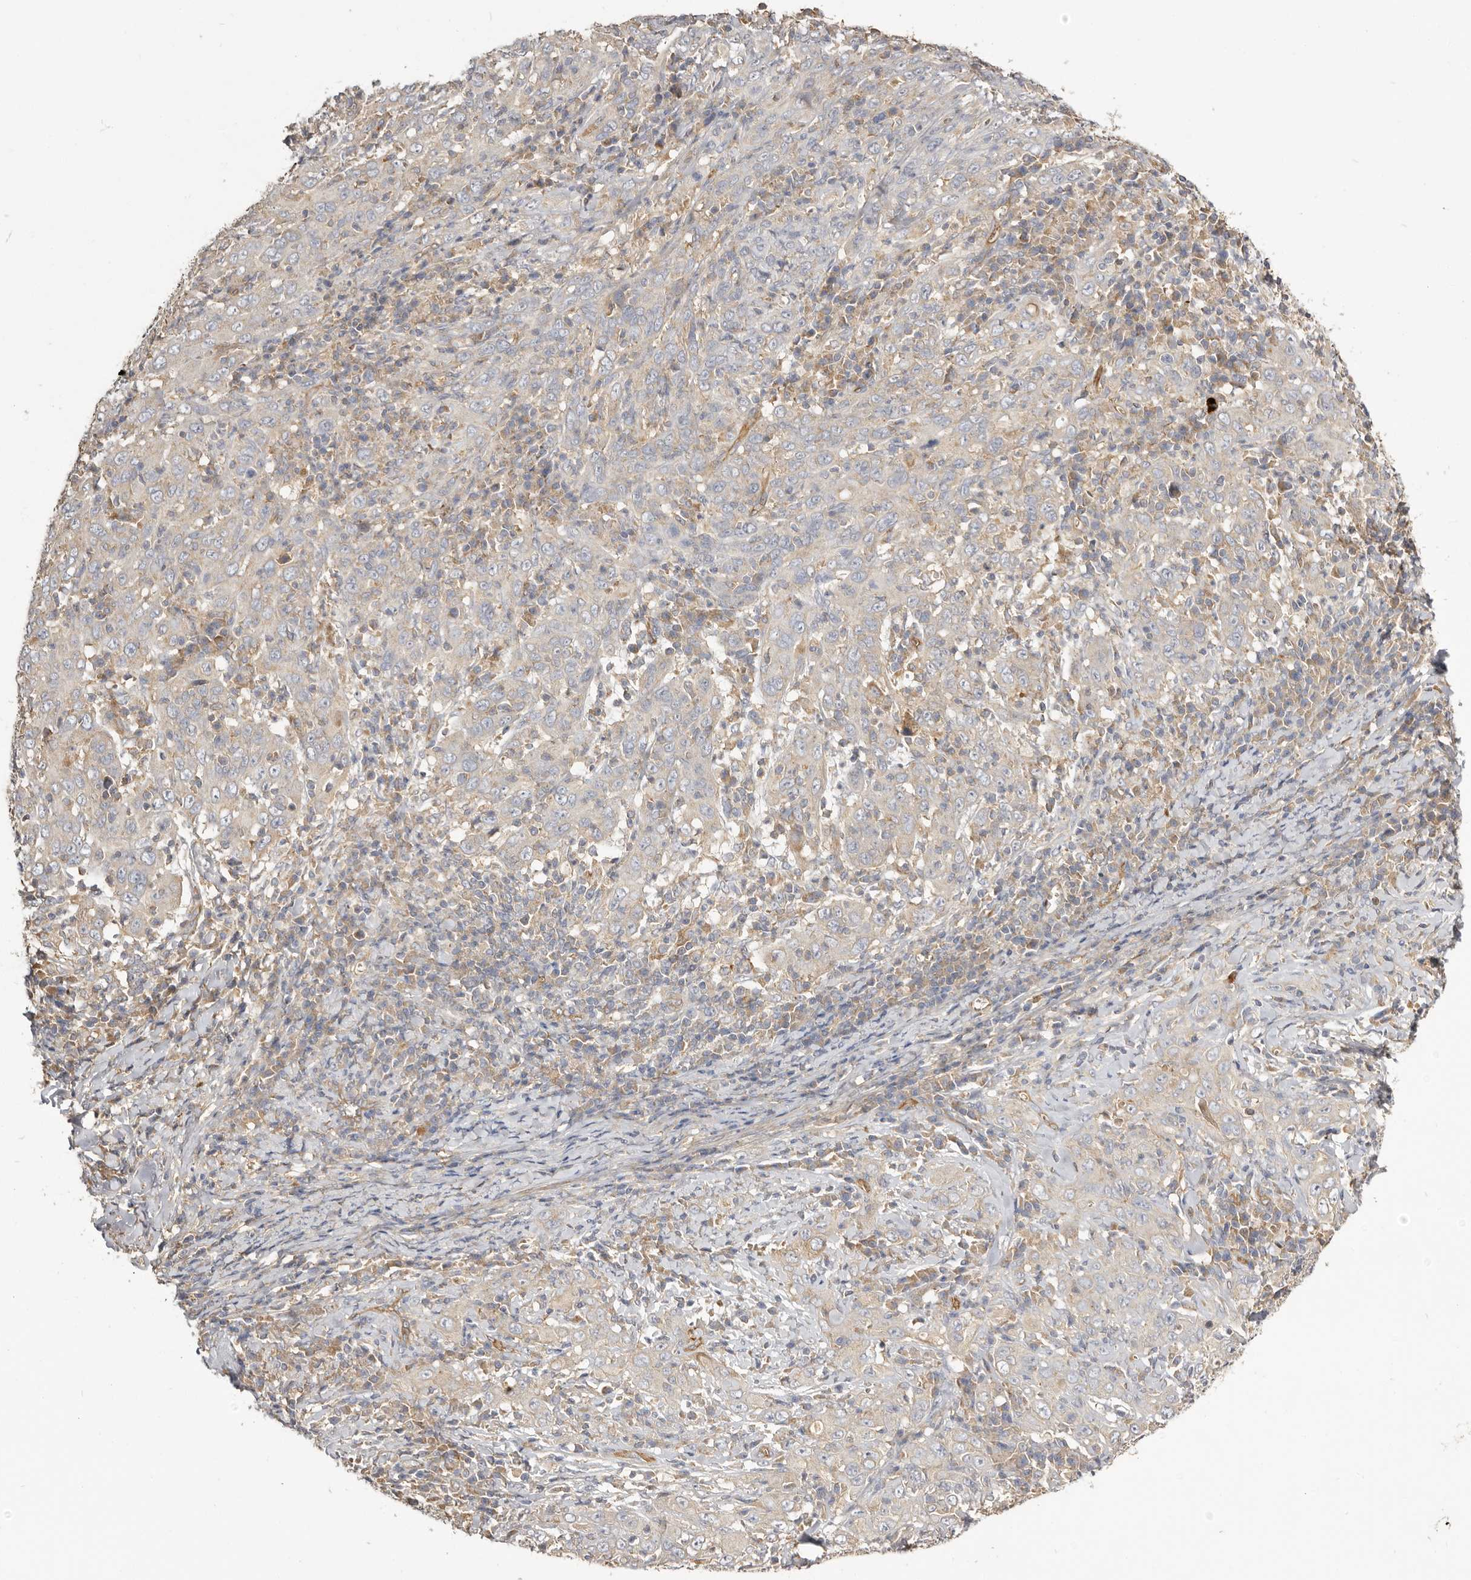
{"staining": {"intensity": "weak", "quantity": "<25%", "location": "cytoplasmic/membranous"}, "tissue": "cervical cancer", "cell_type": "Tumor cells", "image_type": "cancer", "snomed": [{"axis": "morphology", "description": "Squamous cell carcinoma, NOS"}, {"axis": "topography", "description": "Cervix"}], "caption": "The IHC image has no significant positivity in tumor cells of cervical cancer tissue. Nuclei are stained in blue.", "gene": "ADAMTS9", "patient": {"sex": "female", "age": 46}}